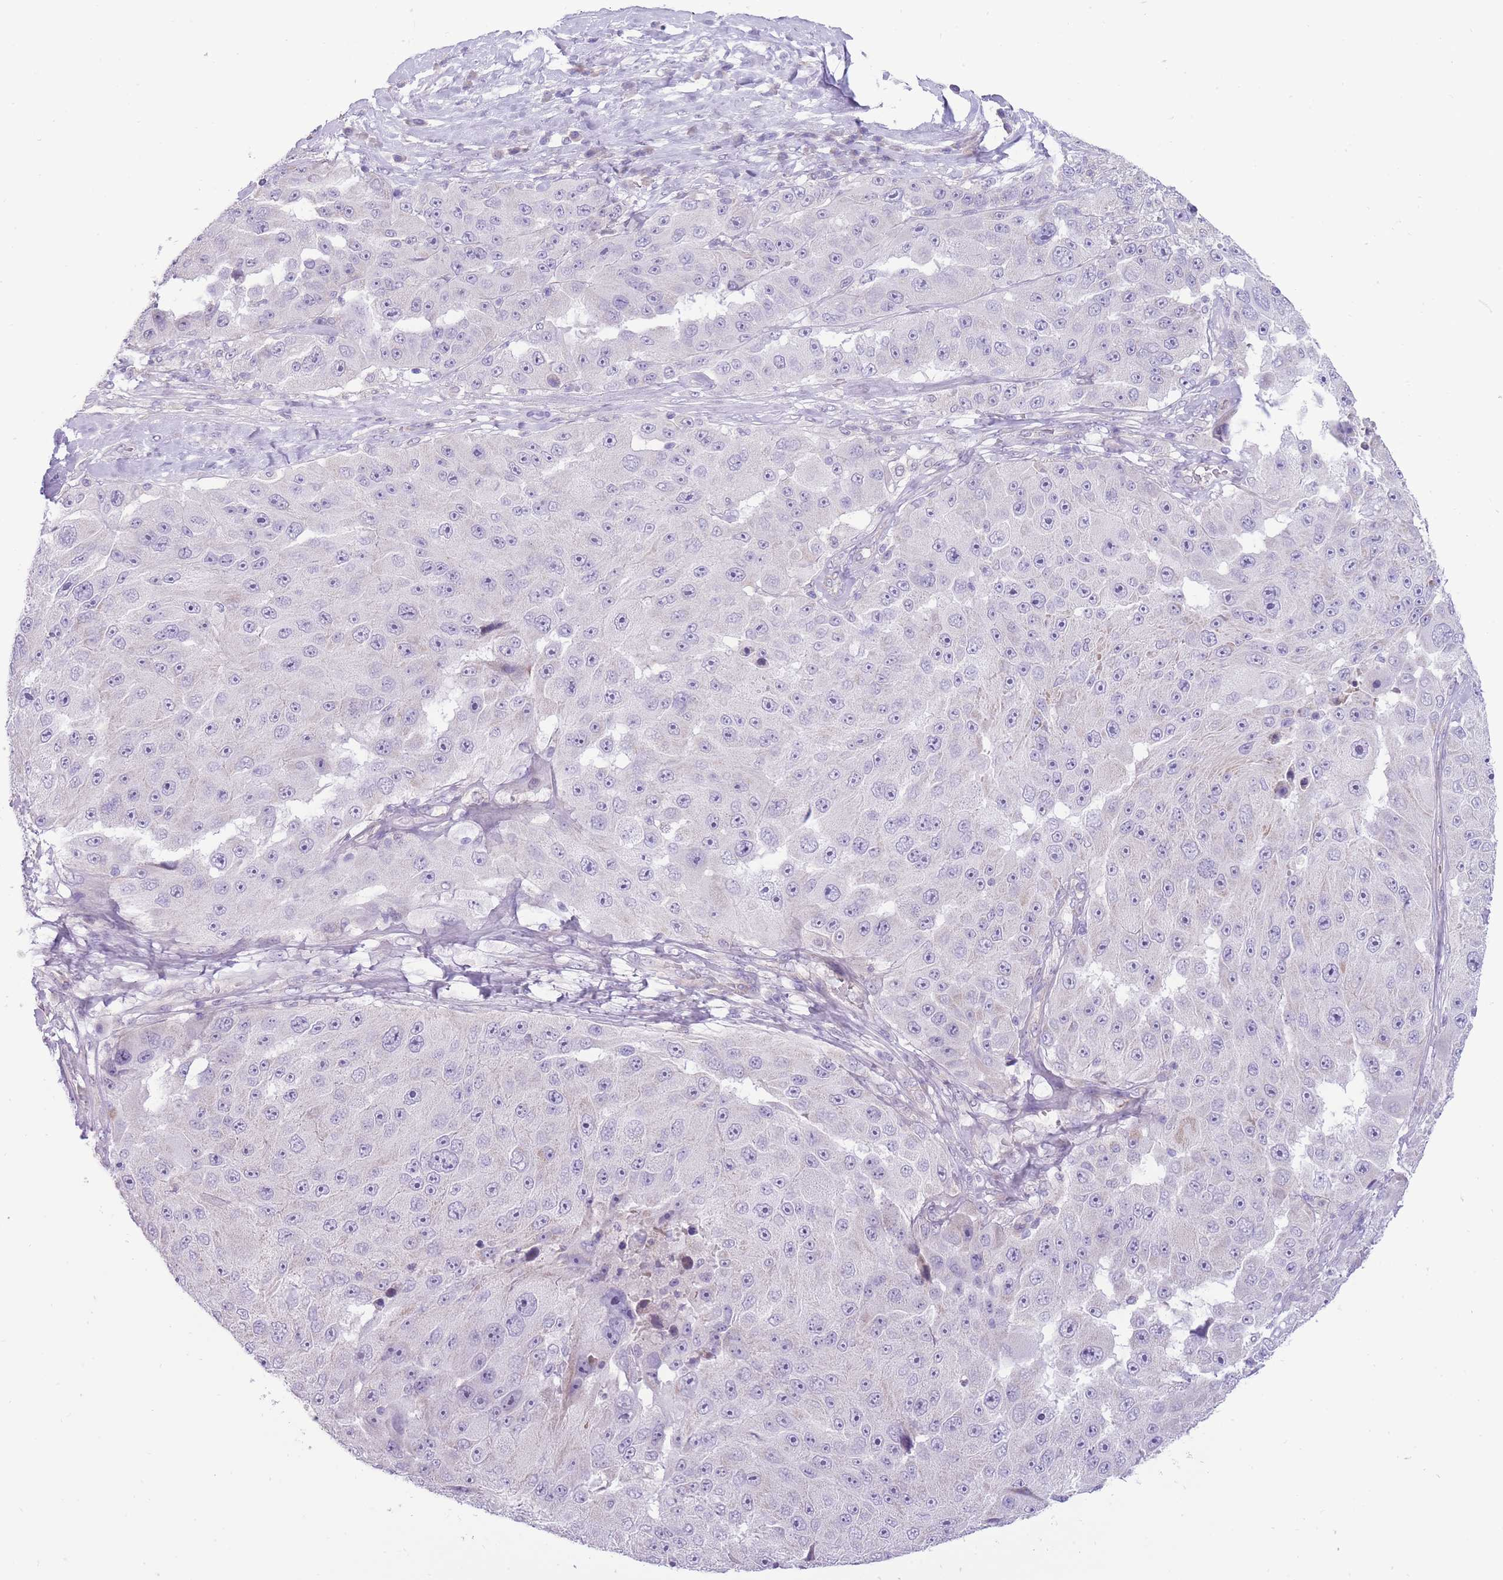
{"staining": {"intensity": "negative", "quantity": "none", "location": "none"}, "tissue": "melanoma", "cell_type": "Tumor cells", "image_type": "cancer", "snomed": [{"axis": "morphology", "description": "Malignant melanoma, Metastatic site"}, {"axis": "topography", "description": "Lymph node"}], "caption": "There is no significant positivity in tumor cells of melanoma.", "gene": "ERICH4", "patient": {"sex": "male", "age": 62}}